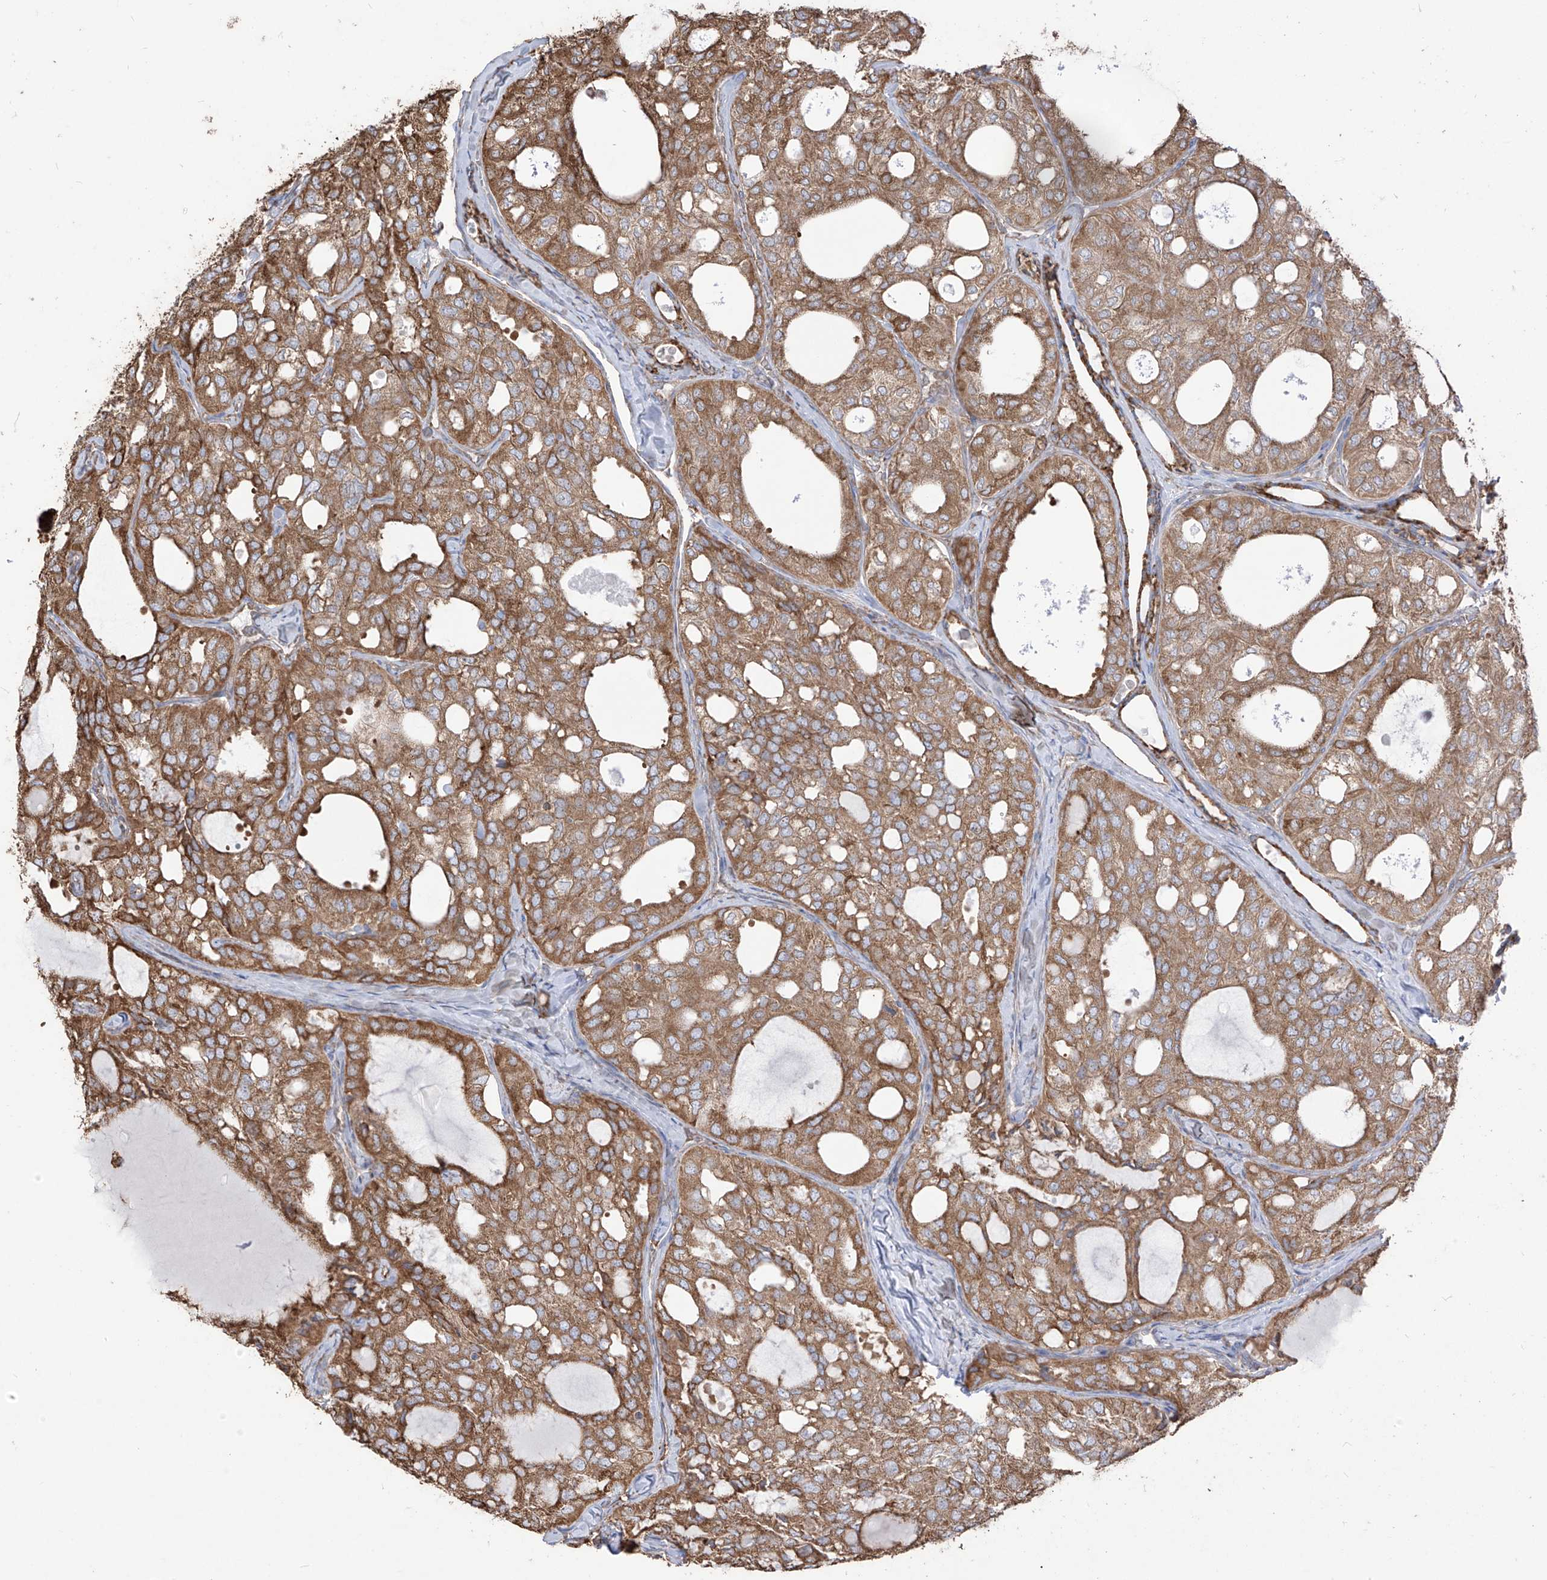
{"staining": {"intensity": "moderate", "quantity": ">75%", "location": "cytoplasmic/membranous"}, "tissue": "thyroid cancer", "cell_type": "Tumor cells", "image_type": "cancer", "snomed": [{"axis": "morphology", "description": "Follicular adenoma carcinoma, NOS"}, {"axis": "topography", "description": "Thyroid gland"}], "caption": "Brown immunohistochemical staining in human thyroid cancer (follicular adenoma carcinoma) displays moderate cytoplasmic/membranous expression in about >75% of tumor cells.", "gene": "PDIA6", "patient": {"sex": "male", "age": 75}}